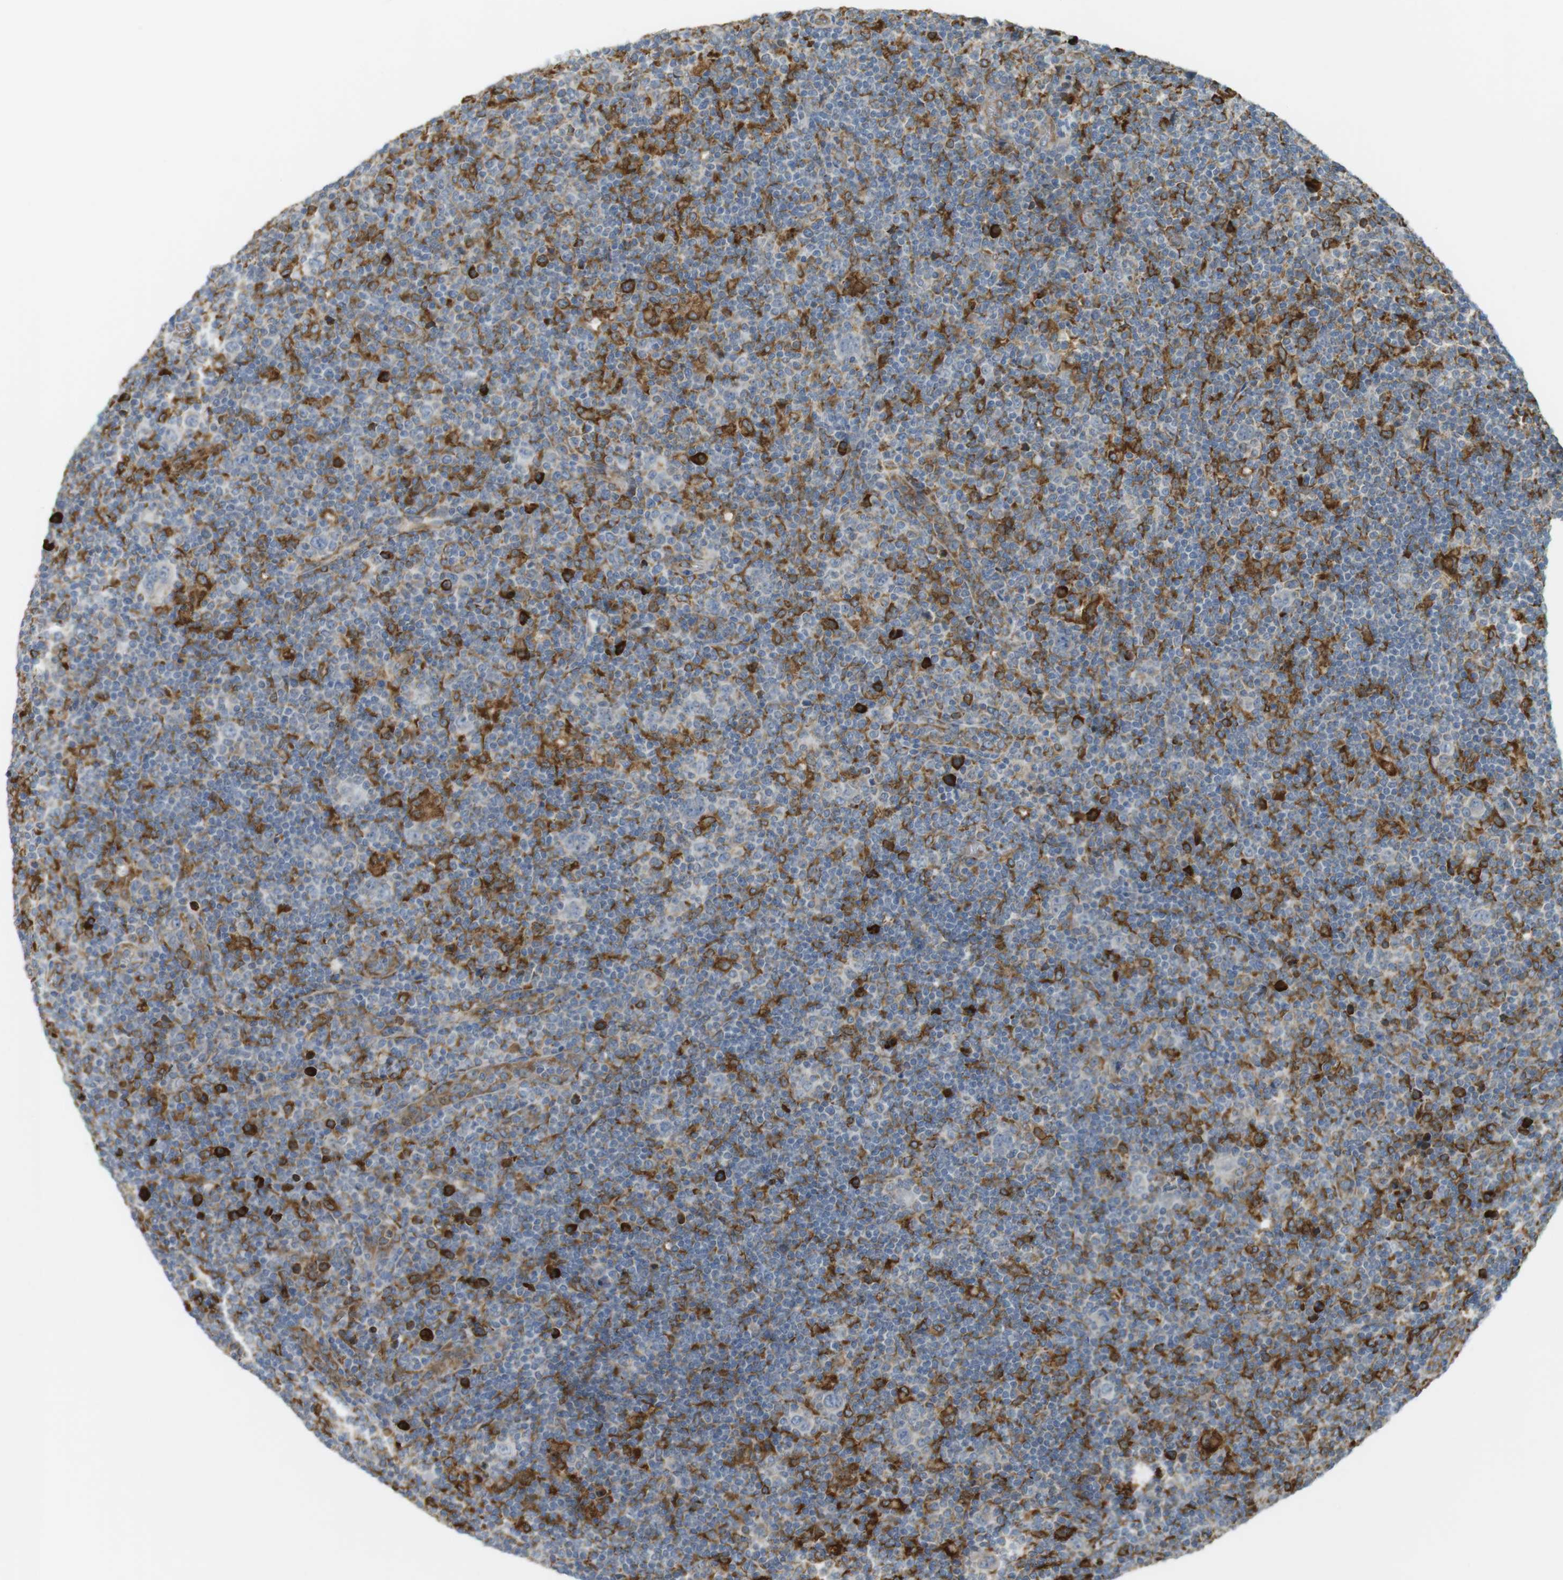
{"staining": {"intensity": "negative", "quantity": "none", "location": "none"}, "tissue": "lymphoma", "cell_type": "Tumor cells", "image_type": "cancer", "snomed": [{"axis": "morphology", "description": "Hodgkin's disease, NOS"}, {"axis": "topography", "description": "Lymph node"}], "caption": "Human lymphoma stained for a protein using immunohistochemistry (IHC) shows no staining in tumor cells.", "gene": "MBOAT2", "patient": {"sex": "female", "age": 57}}